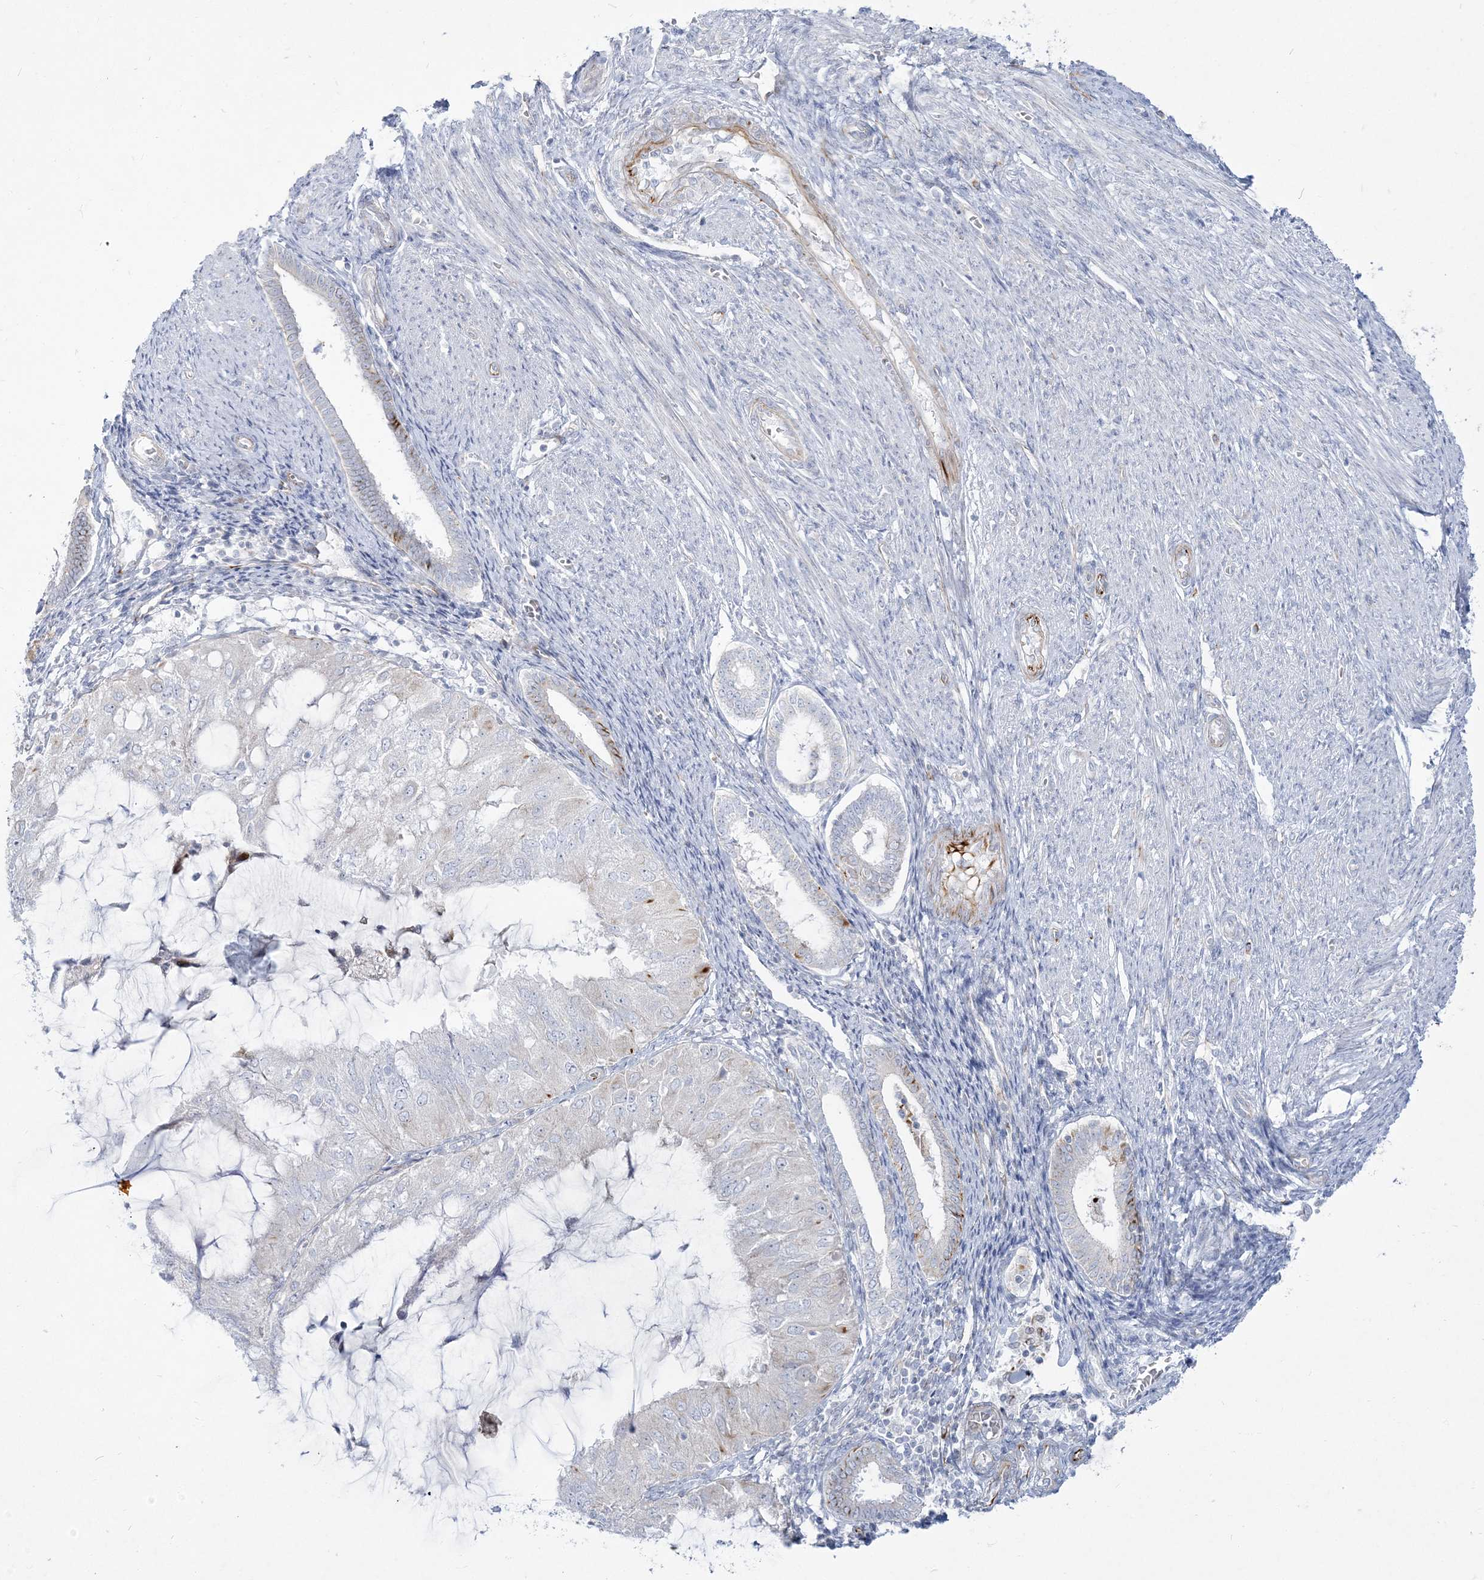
{"staining": {"intensity": "negative", "quantity": "none", "location": "none"}, "tissue": "endometrial cancer", "cell_type": "Tumor cells", "image_type": "cancer", "snomed": [{"axis": "morphology", "description": "Adenocarcinoma, NOS"}, {"axis": "topography", "description": "Endometrium"}], "caption": "A photomicrograph of endometrial adenocarcinoma stained for a protein reveals no brown staining in tumor cells.", "gene": "GPAT2", "patient": {"sex": "female", "age": 81}}